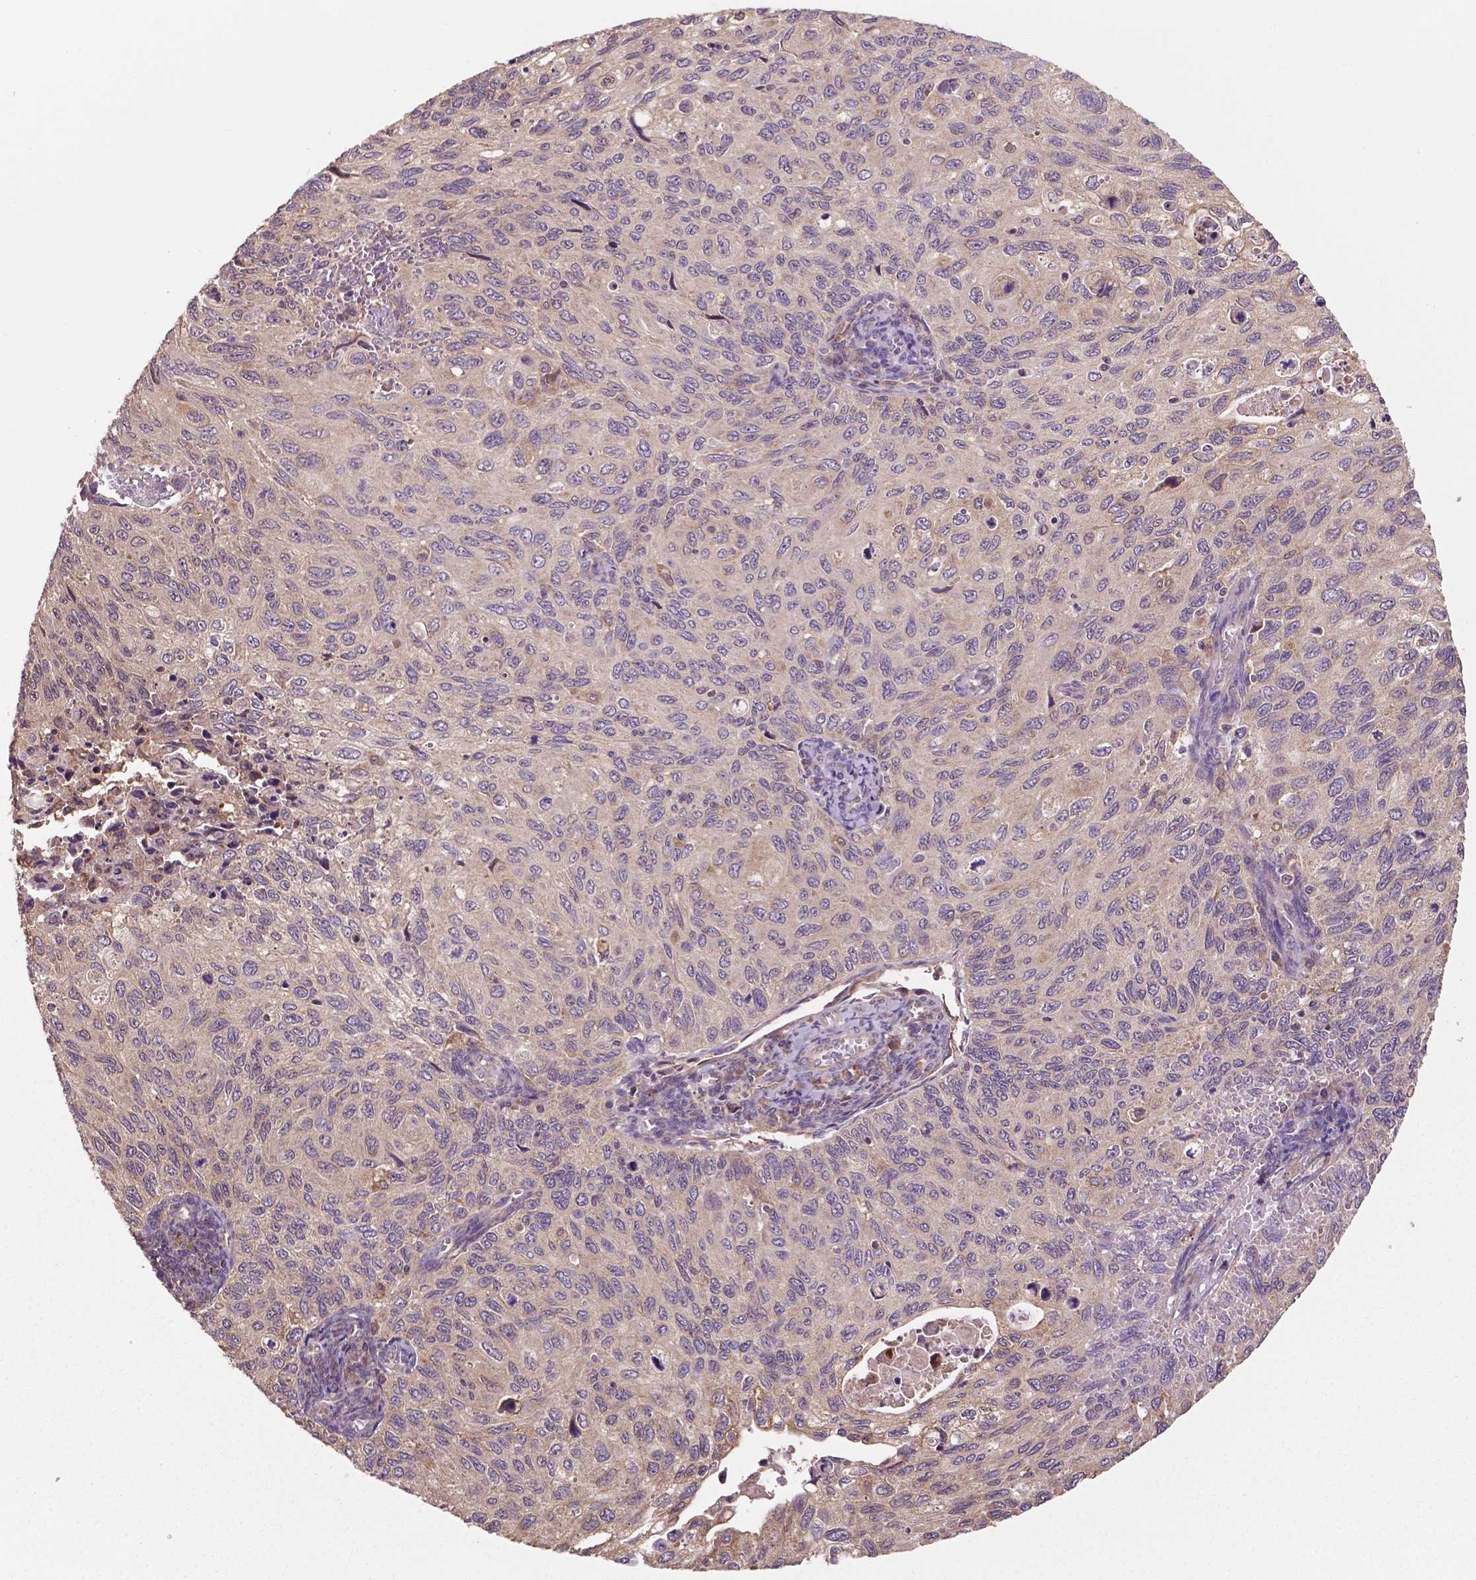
{"staining": {"intensity": "weak", "quantity": "<25%", "location": "cytoplasmic/membranous"}, "tissue": "cervical cancer", "cell_type": "Tumor cells", "image_type": "cancer", "snomed": [{"axis": "morphology", "description": "Squamous cell carcinoma, NOS"}, {"axis": "topography", "description": "Cervix"}], "caption": "Immunohistochemistry of squamous cell carcinoma (cervical) exhibits no expression in tumor cells. Nuclei are stained in blue.", "gene": "GJA9", "patient": {"sex": "female", "age": 70}}